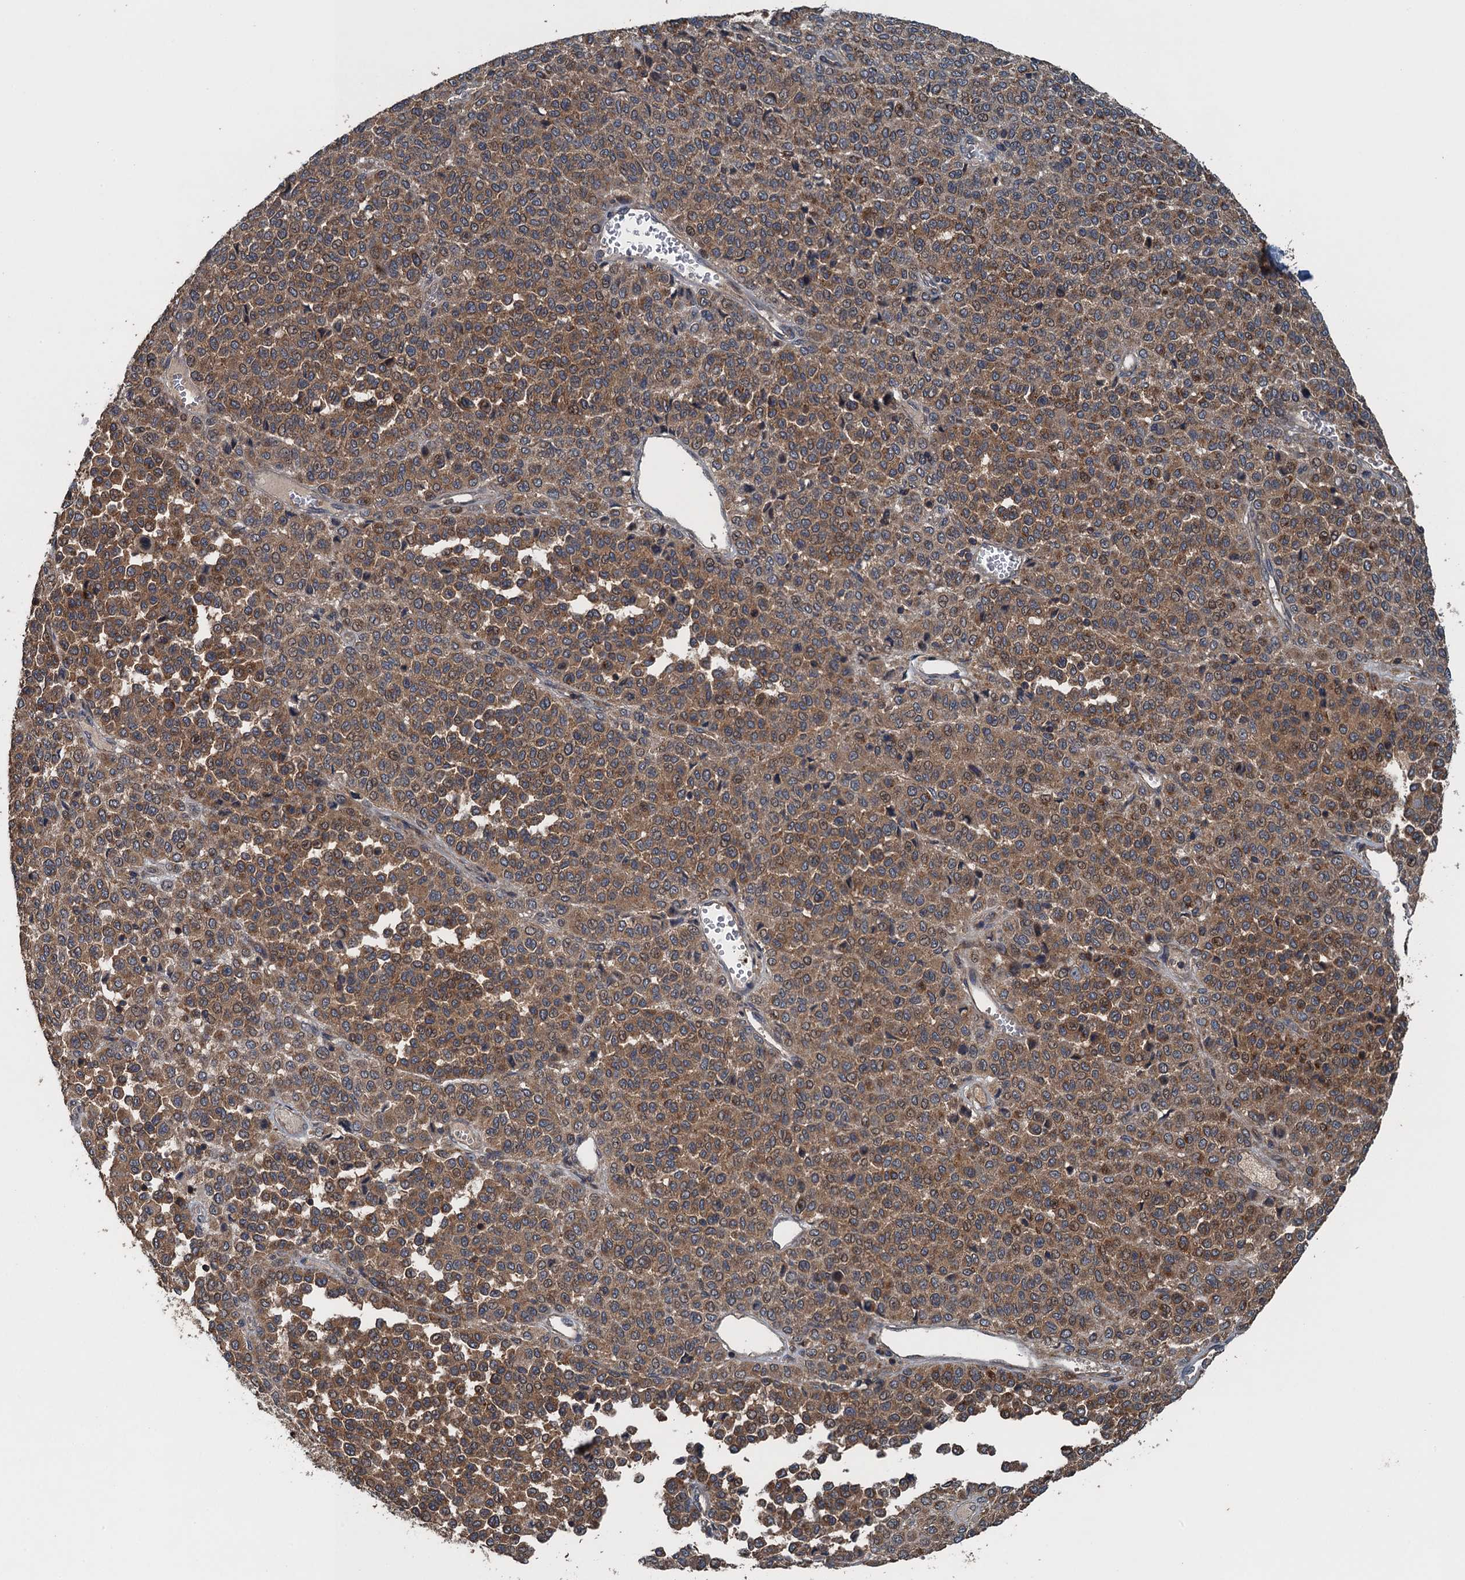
{"staining": {"intensity": "moderate", "quantity": ">75%", "location": "cytoplasmic/membranous"}, "tissue": "melanoma", "cell_type": "Tumor cells", "image_type": "cancer", "snomed": [{"axis": "morphology", "description": "Malignant melanoma, Metastatic site"}, {"axis": "topography", "description": "Pancreas"}], "caption": "A brown stain labels moderate cytoplasmic/membranous staining of a protein in human melanoma tumor cells.", "gene": "BORCS5", "patient": {"sex": "female", "age": 30}}